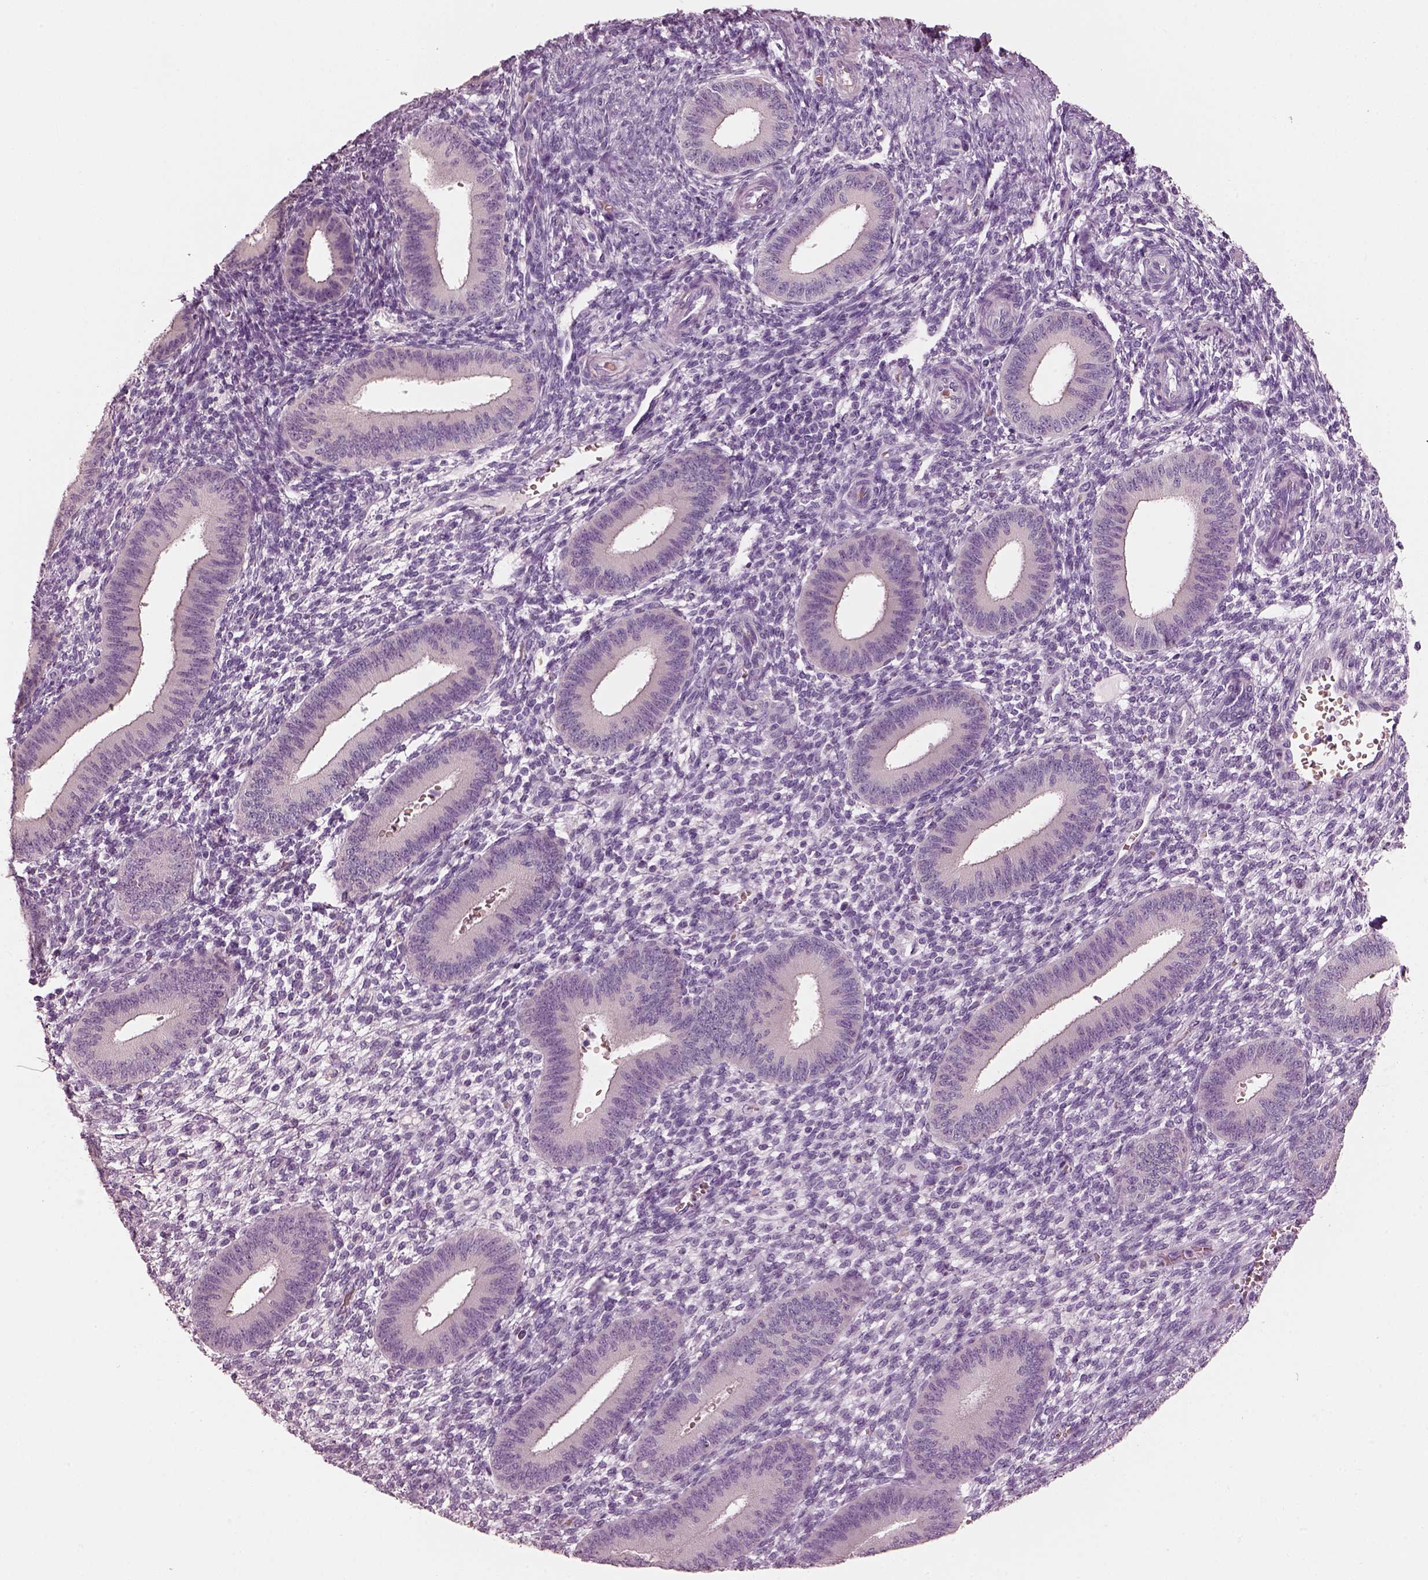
{"staining": {"intensity": "negative", "quantity": "none", "location": "none"}, "tissue": "endometrium", "cell_type": "Cells in endometrial stroma", "image_type": "normal", "snomed": [{"axis": "morphology", "description": "Normal tissue, NOS"}, {"axis": "topography", "description": "Endometrium"}], "caption": "This image is of benign endometrium stained with immunohistochemistry (IHC) to label a protein in brown with the nuclei are counter-stained blue. There is no staining in cells in endometrial stroma. (Immunohistochemistry (ihc), brightfield microscopy, high magnification).", "gene": "ELSPBP1", "patient": {"sex": "female", "age": 39}}